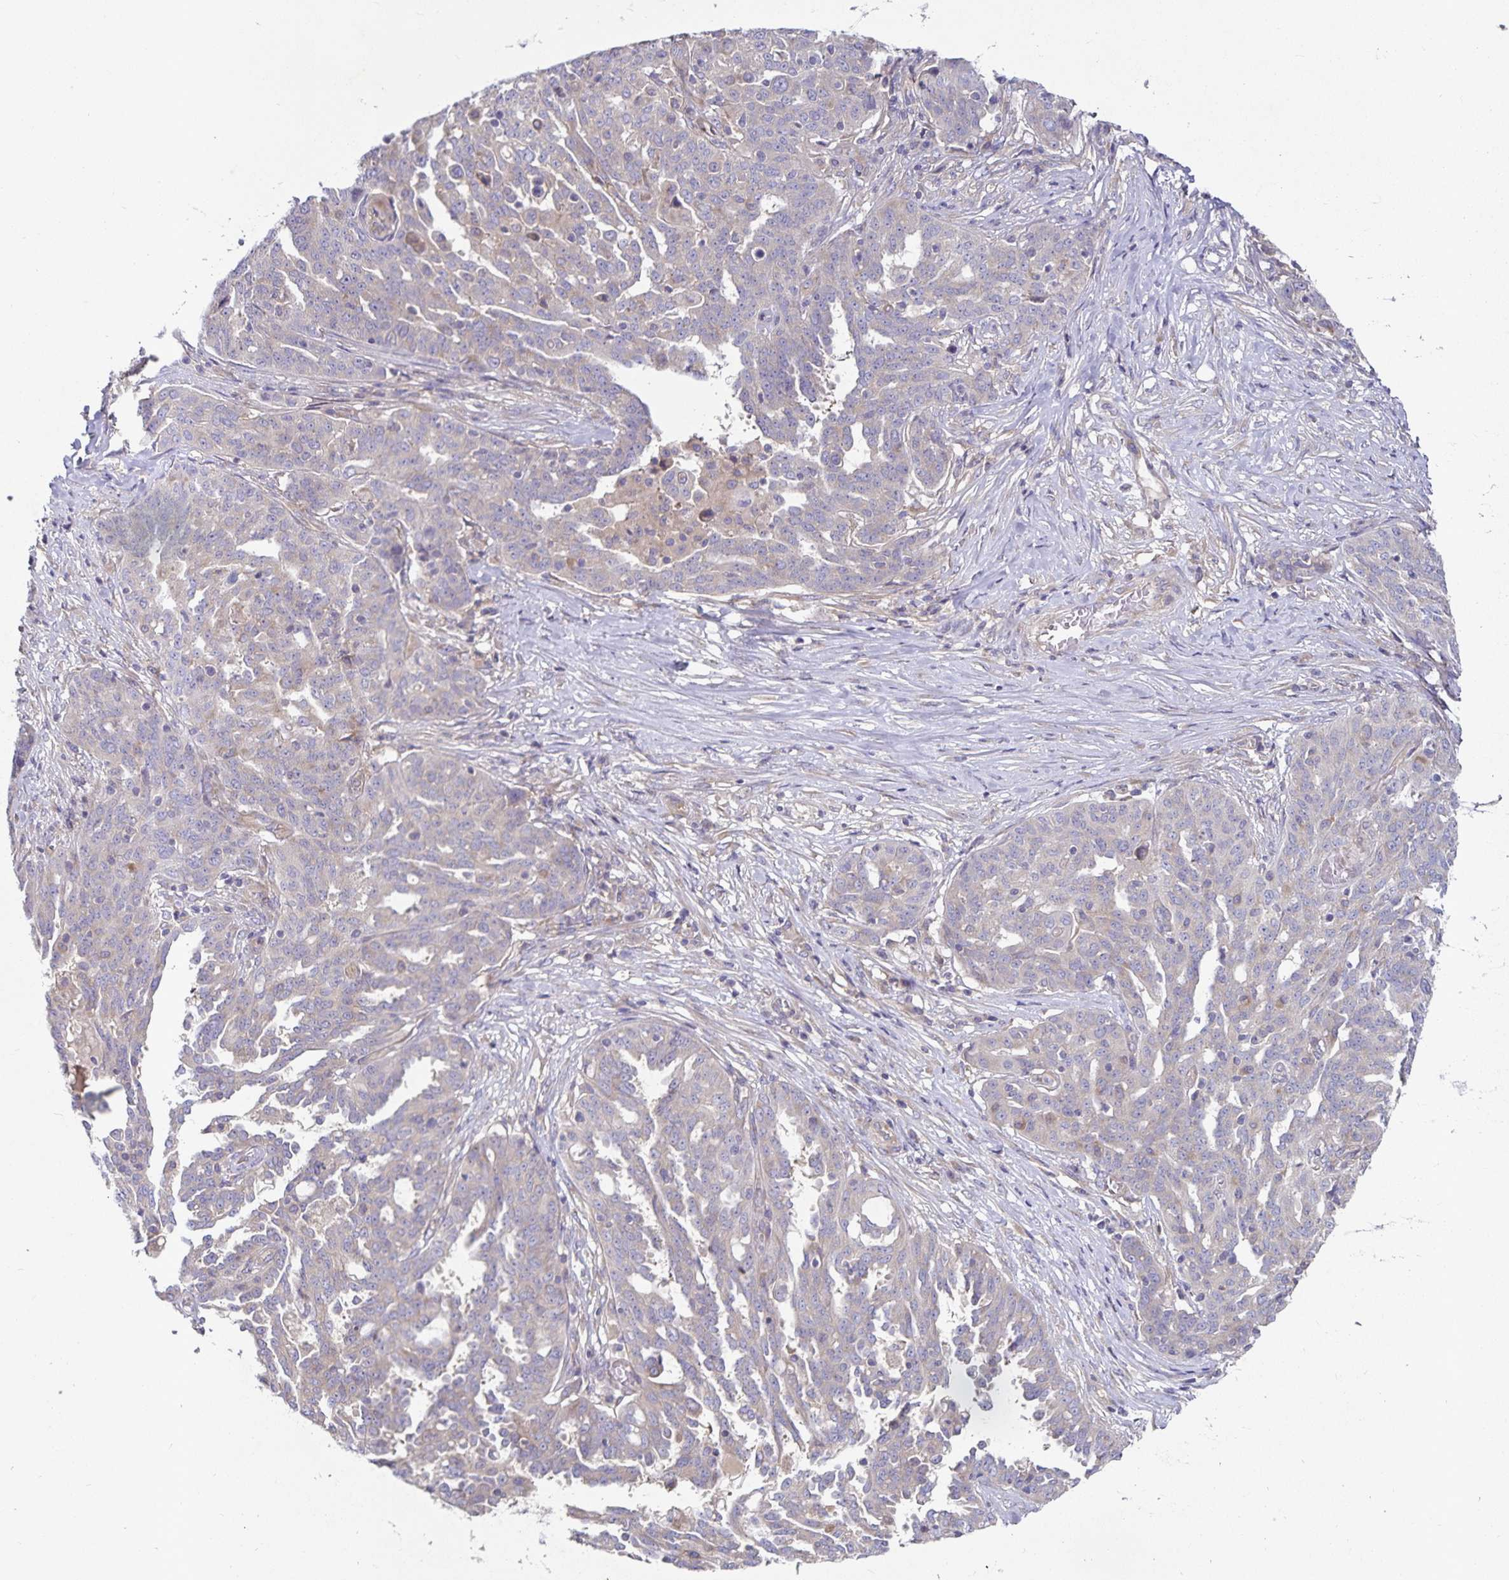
{"staining": {"intensity": "negative", "quantity": "none", "location": "none"}, "tissue": "ovarian cancer", "cell_type": "Tumor cells", "image_type": "cancer", "snomed": [{"axis": "morphology", "description": "Cystadenocarcinoma, serous, NOS"}, {"axis": "topography", "description": "Ovary"}], "caption": "This is an immunohistochemistry (IHC) histopathology image of human ovarian serous cystadenocarcinoma. There is no positivity in tumor cells.", "gene": "FAM120A", "patient": {"sex": "female", "age": 67}}